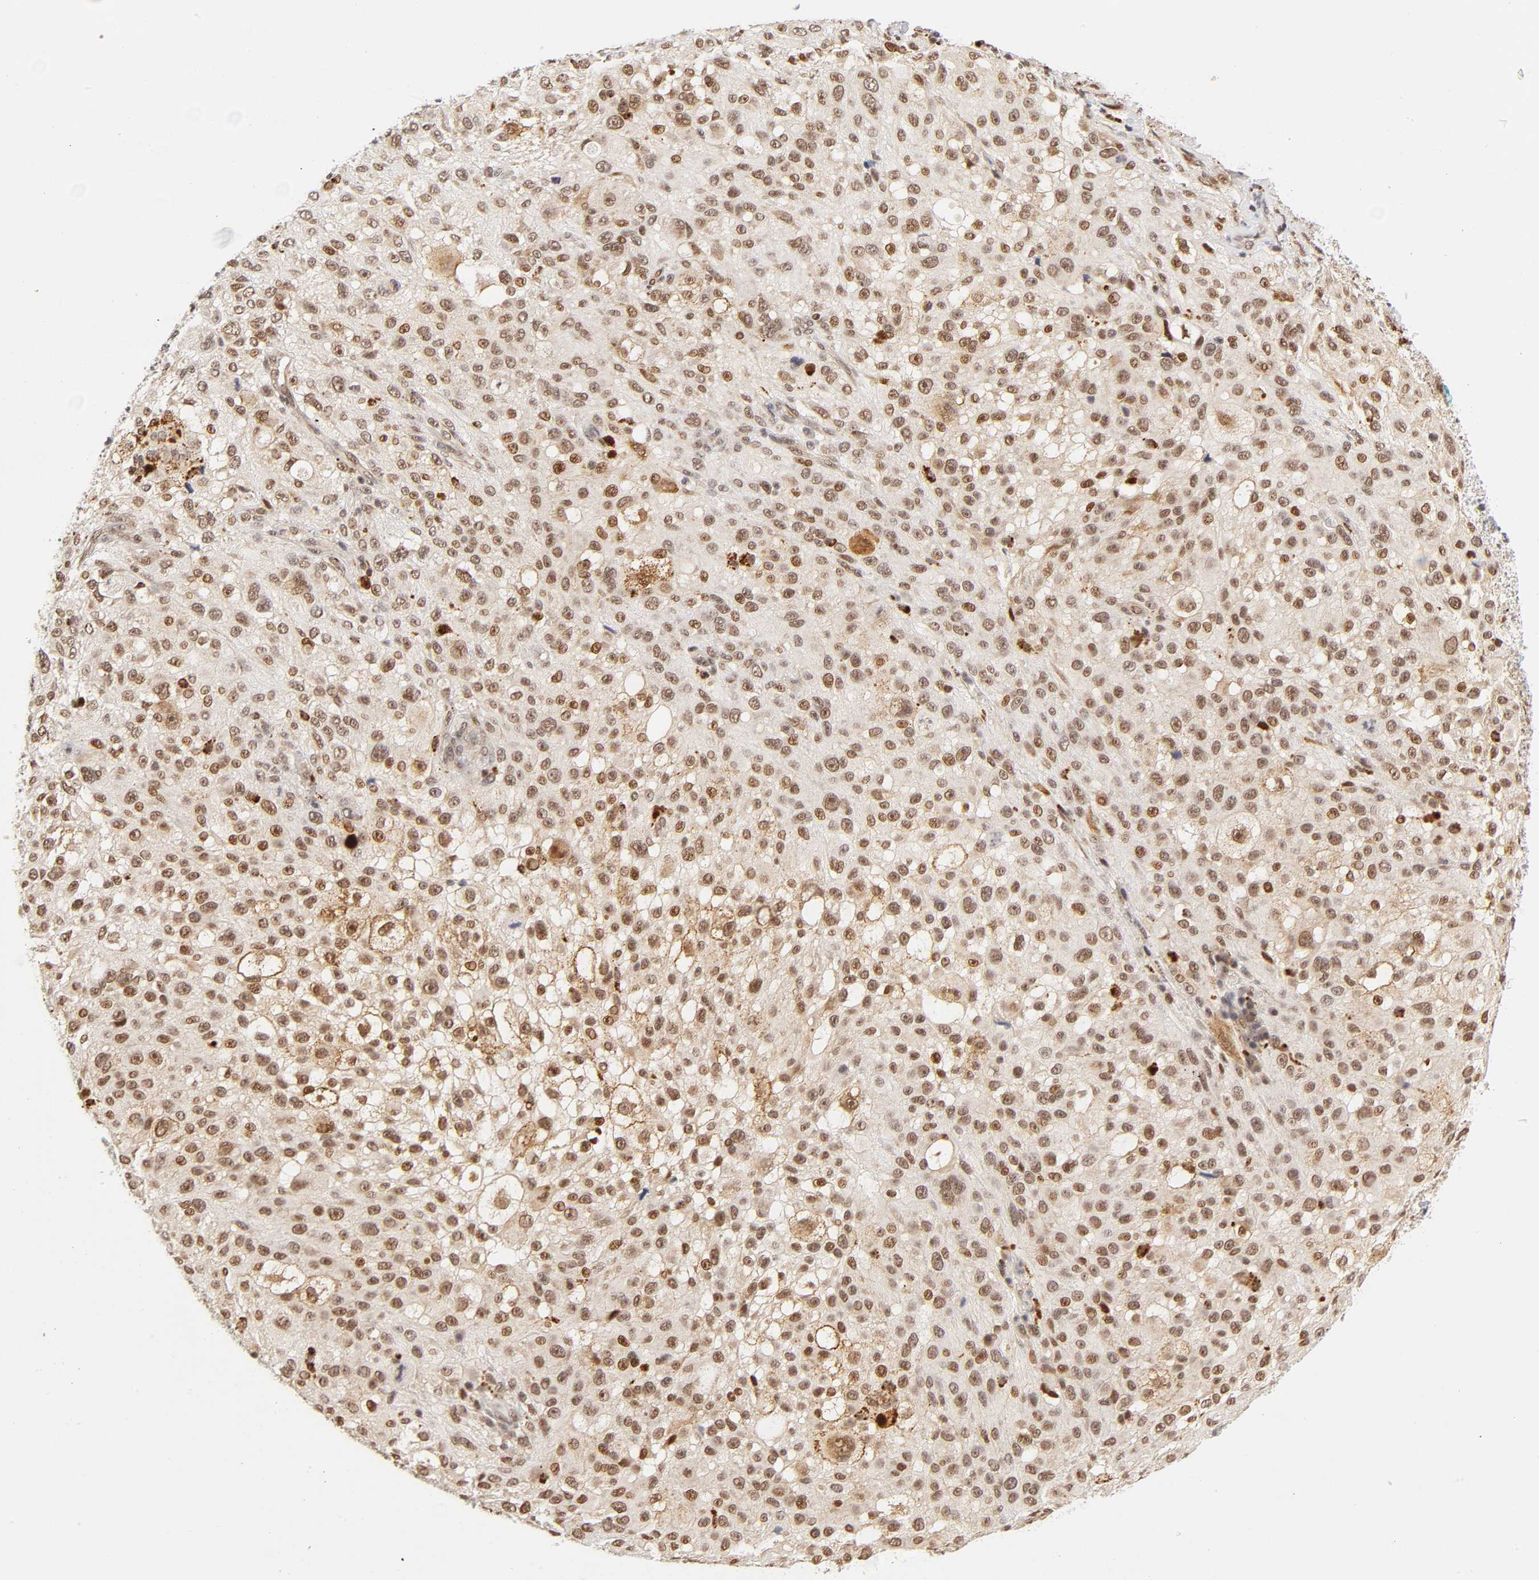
{"staining": {"intensity": "moderate", "quantity": ">75%", "location": "cytoplasmic/membranous,nuclear"}, "tissue": "melanoma", "cell_type": "Tumor cells", "image_type": "cancer", "snomed": [{"axis": "morphology", "description": "Necrosis, NOS"}, {"axis": "morphology", "description": "Malignant melanoma, NOS"}, {"axis": "topography", "description": "Skin"}], "caption": "Human malignant melanoma stained for a protein (brown) shows moderate cytoplasmic/membranous and nuclear positive staining in approximately >75% of tumor cells.", "gene": "TAF10", "patient": {"sex": "female", "age": 87}}